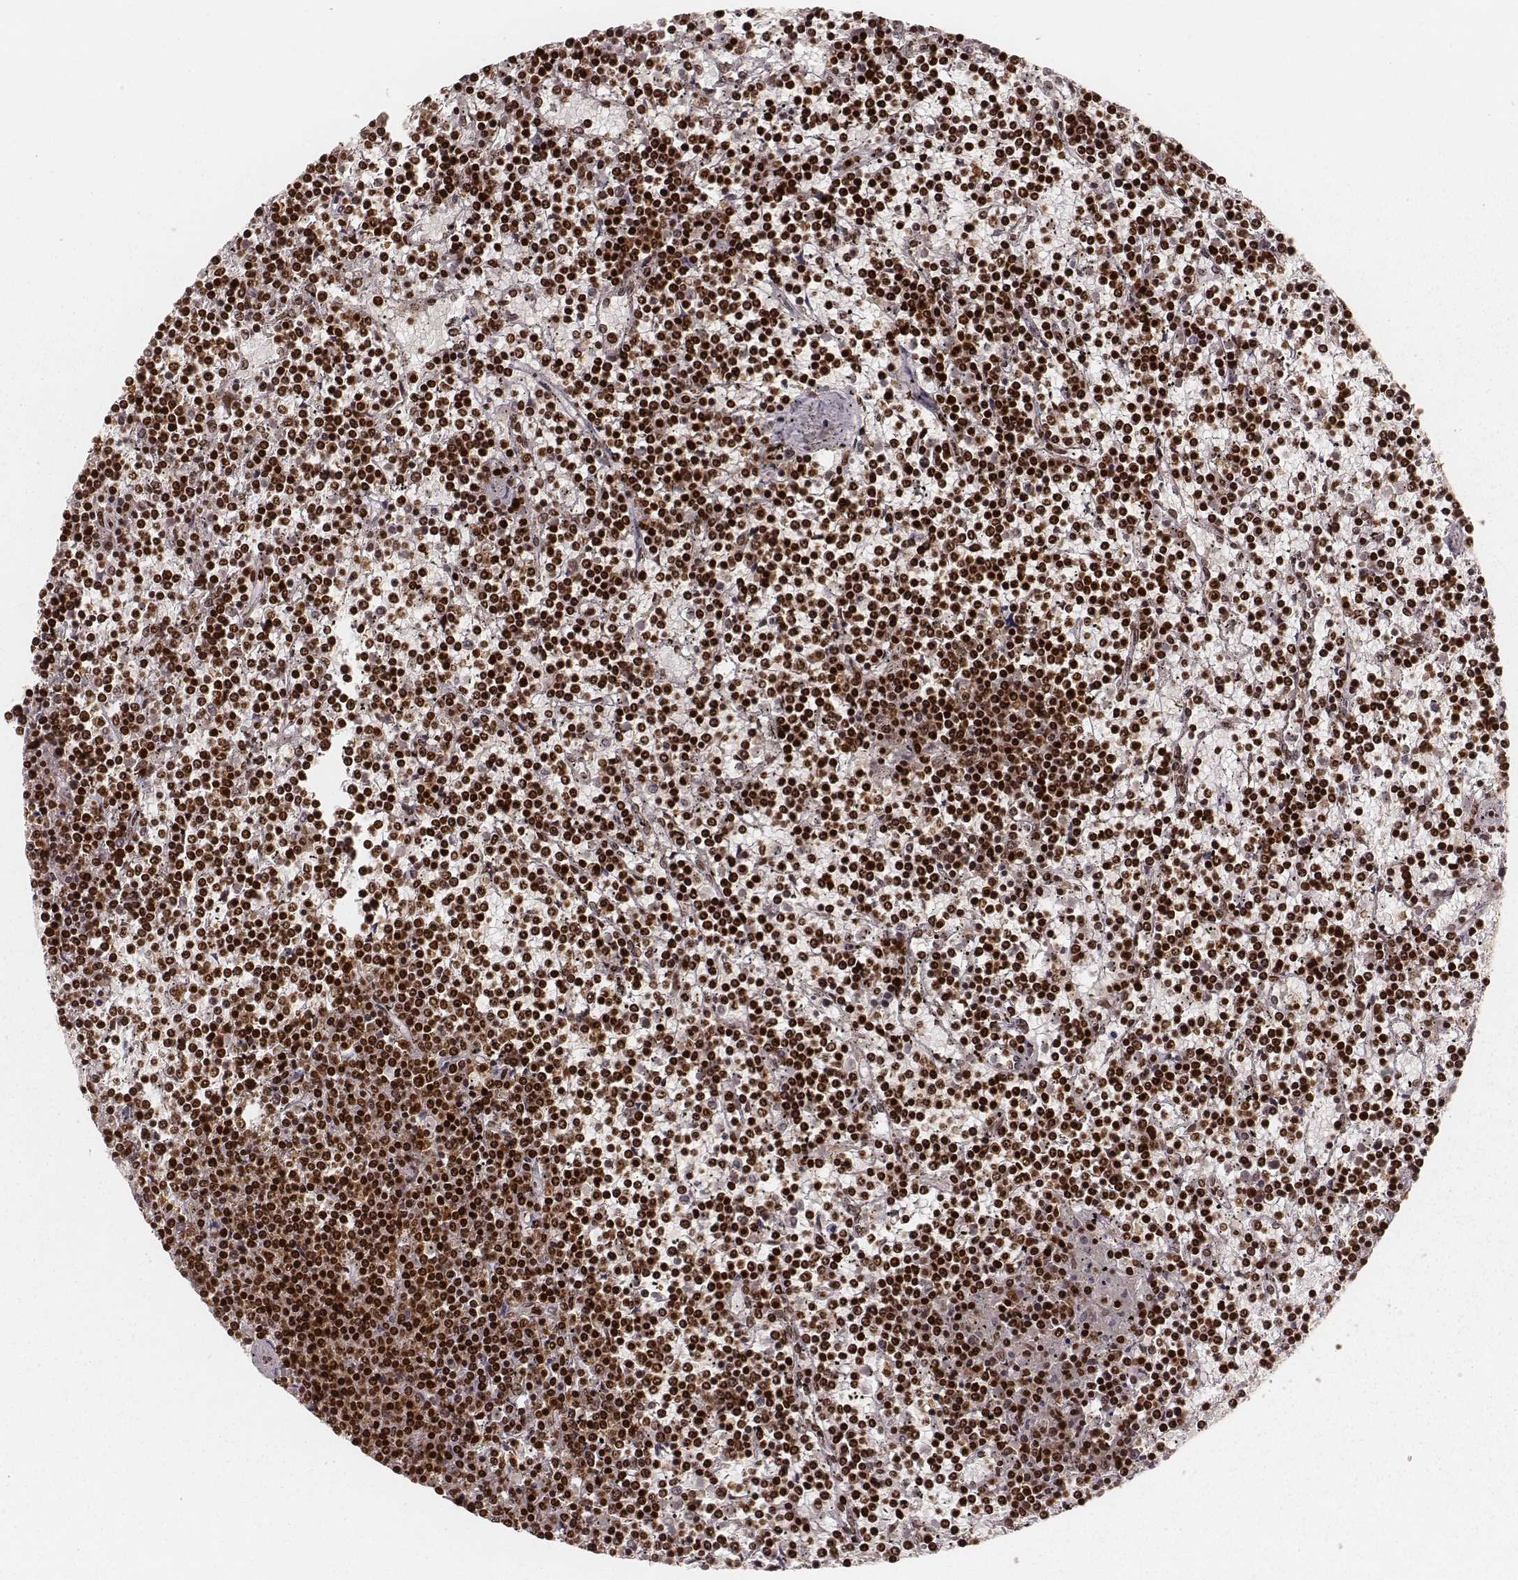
{"staining": {"intensity": "strong", "quantity": ">75%", "location": "nuclear"}, "tissue": "lymphoma", "cell_type": "Tumor cells", "image_type": "cancer", "snomed": [{"axis": "morphology", "description": "Malignant lymphoma, non-Hodgkin's type, Low grade"}, {"axis": "topography", "description": "Spleen"}], "caption": "High-magnification brightfield microscopy of lymphoma stained with DAB (3,3'-diaminobenzidine) (brown) and counterstained with hematoxylin (blue). tumor cells exhibit strong nuclear expression is seen in about>75% of cells.", "gene": "PARP1", "patient": {"sex": "female", "age": 19}}